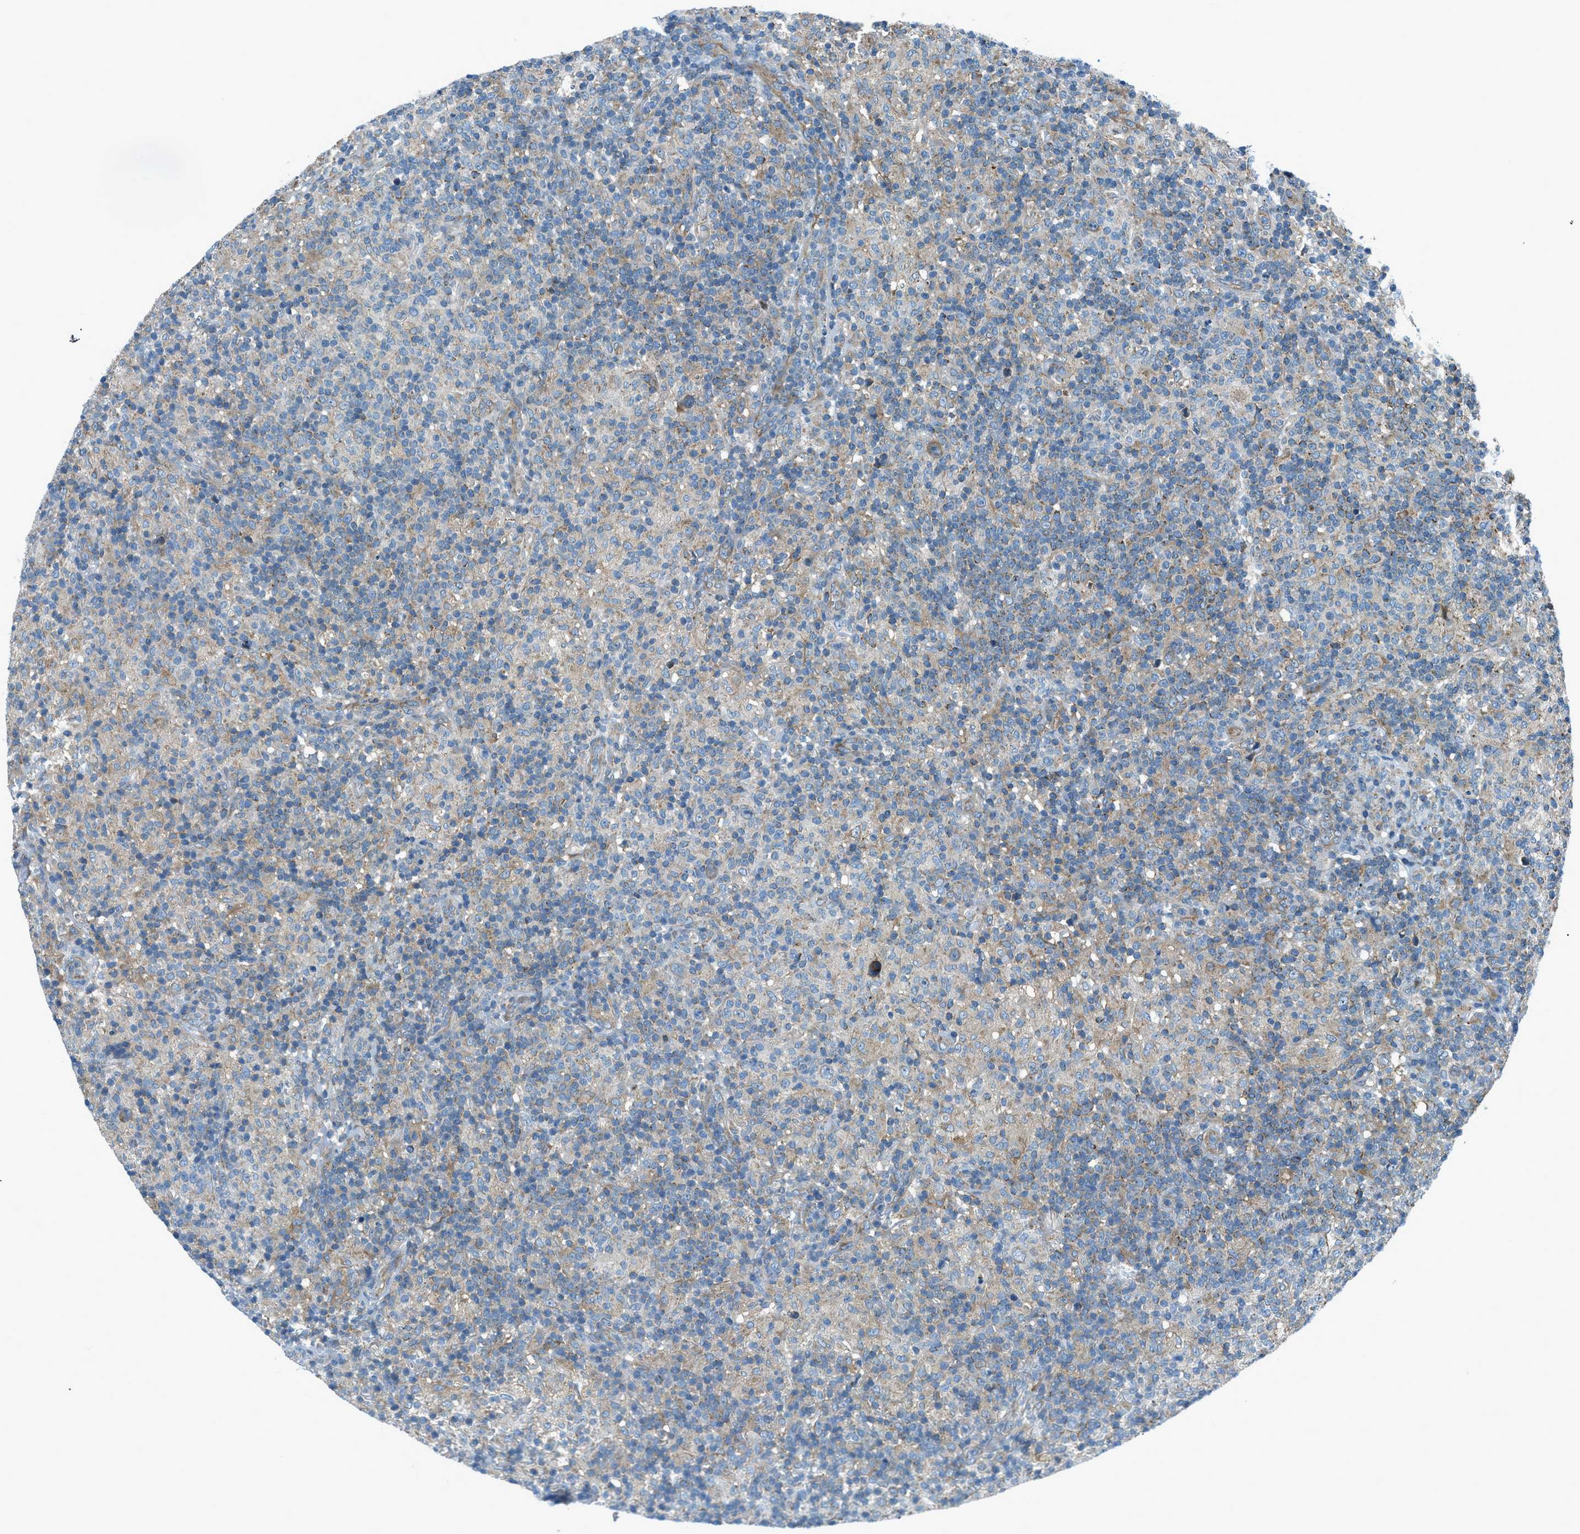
{"staining": {"intensity": "weak", "quantity": "<25%", "location": "cytoplasmic/membranous"}, "tissue": "lymphoma", "cell_type": "Tumor cells", "image_type": "cancer", "snomed": [{"axis": "morphology", "description": "Hodgkin's disease, NOS"}, {"axis": "topography", "description": "Lymph node"}], "caption": "The histopathology image demonstrates no significant positivity in tumor cells of Hodgkin's disease.", "gene": "PIGG", "patient": {"sex": "male", "age": 70}}